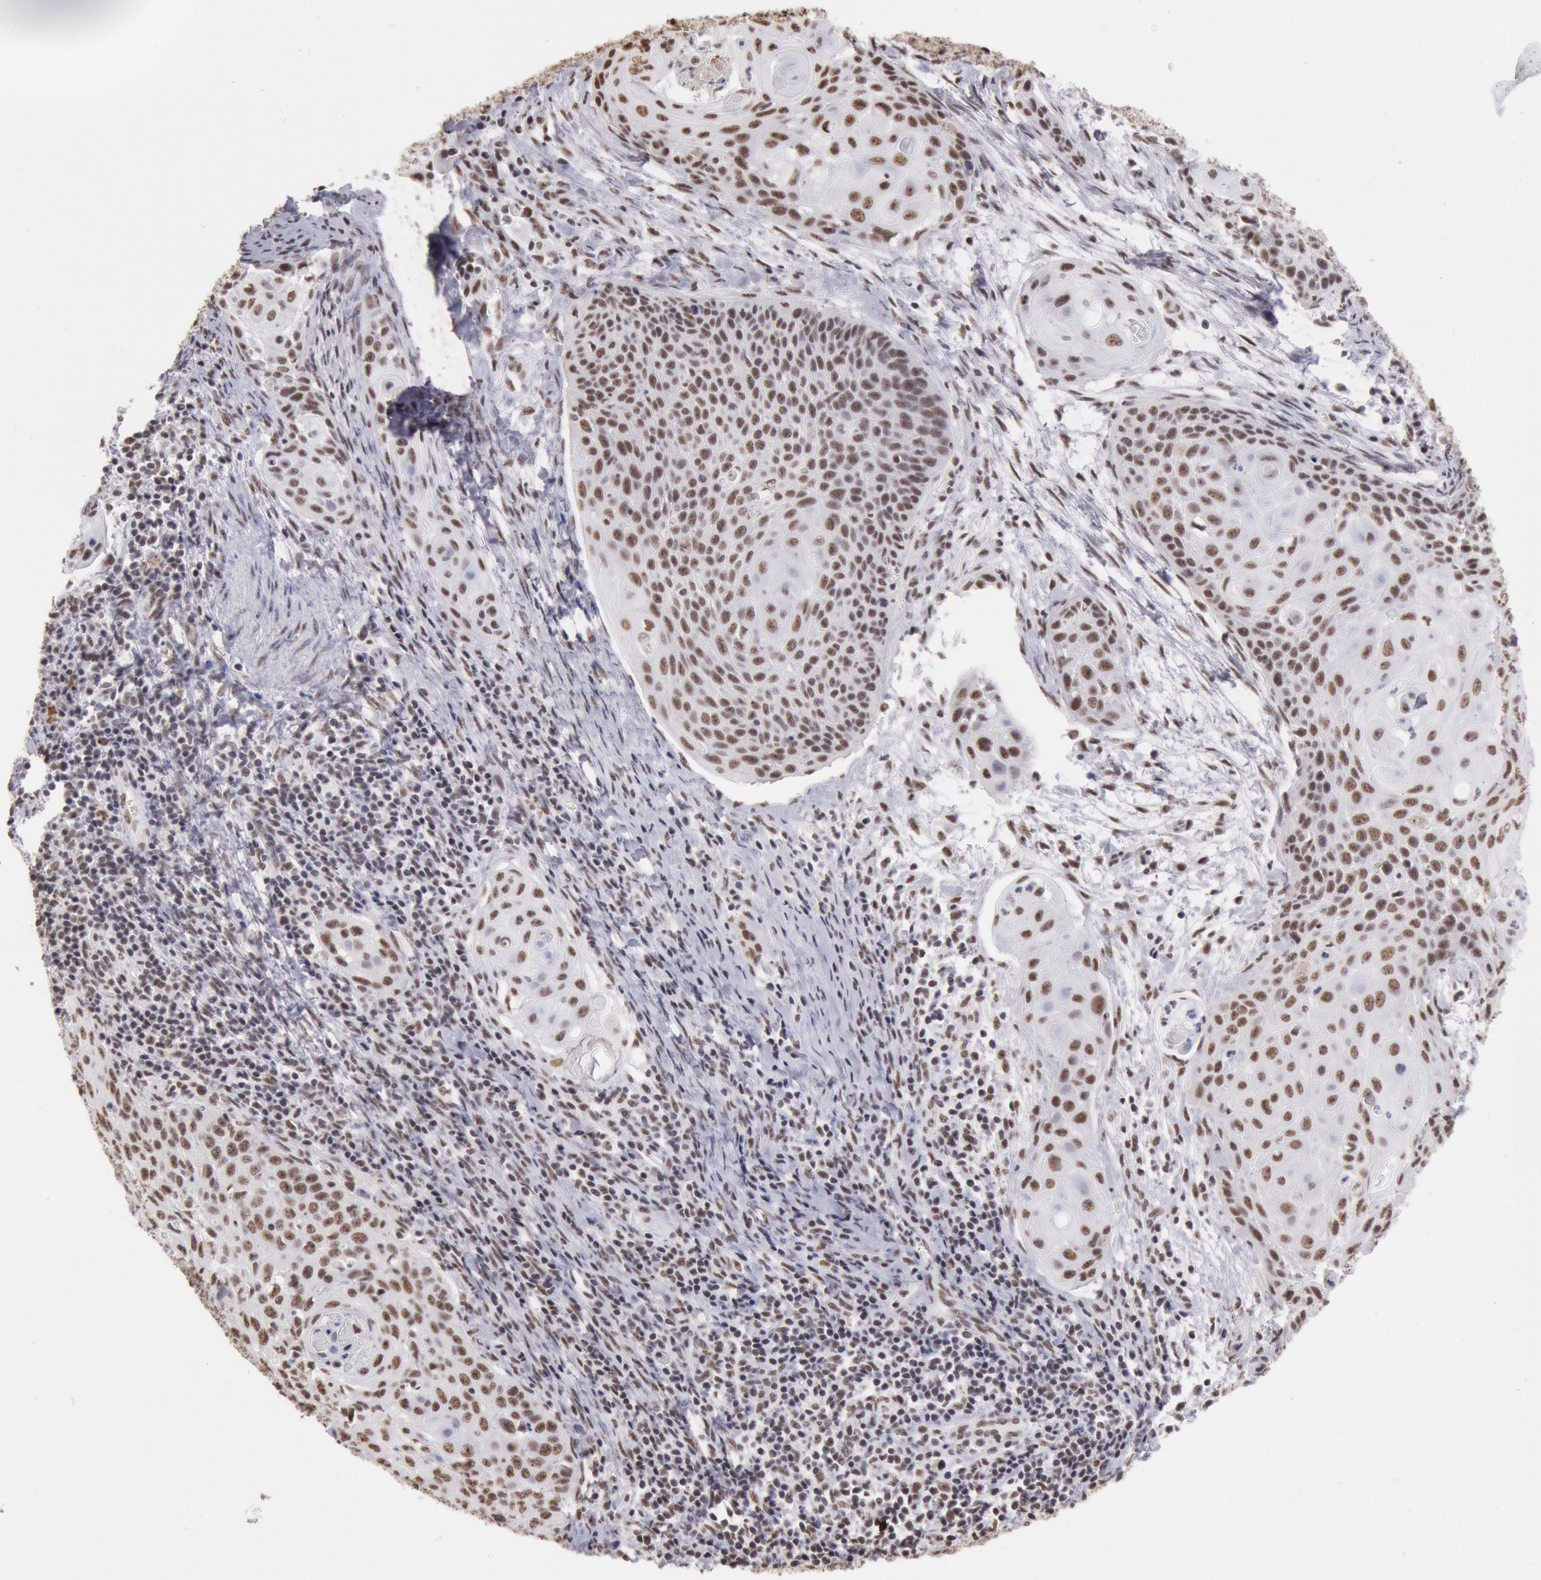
{"staining": {"intensity": "moderate", "quantity": ">75%", "location": "nuclear"}, "tissue": "cervical cancer", "cell_type": "Tumor cells", "image_type": "cancer", "snomed": [{"axis": "morphology", "description": "Squamous cell carcinoma, NOS"}, {"axis": "topography", "description": "Cervix"}], "caption": "Immunohistochemistry micrograph of neoplastic tissue: cervical squamous cell carcinoma stained using immunohistochemistry reveals medium levels of moderate protein expression localized specifically in the nuclear of tumor cells, appearing as a nuclear brown color.", "gene": "SNRPD3", "patient": {"sex": "female", "age": 33}}